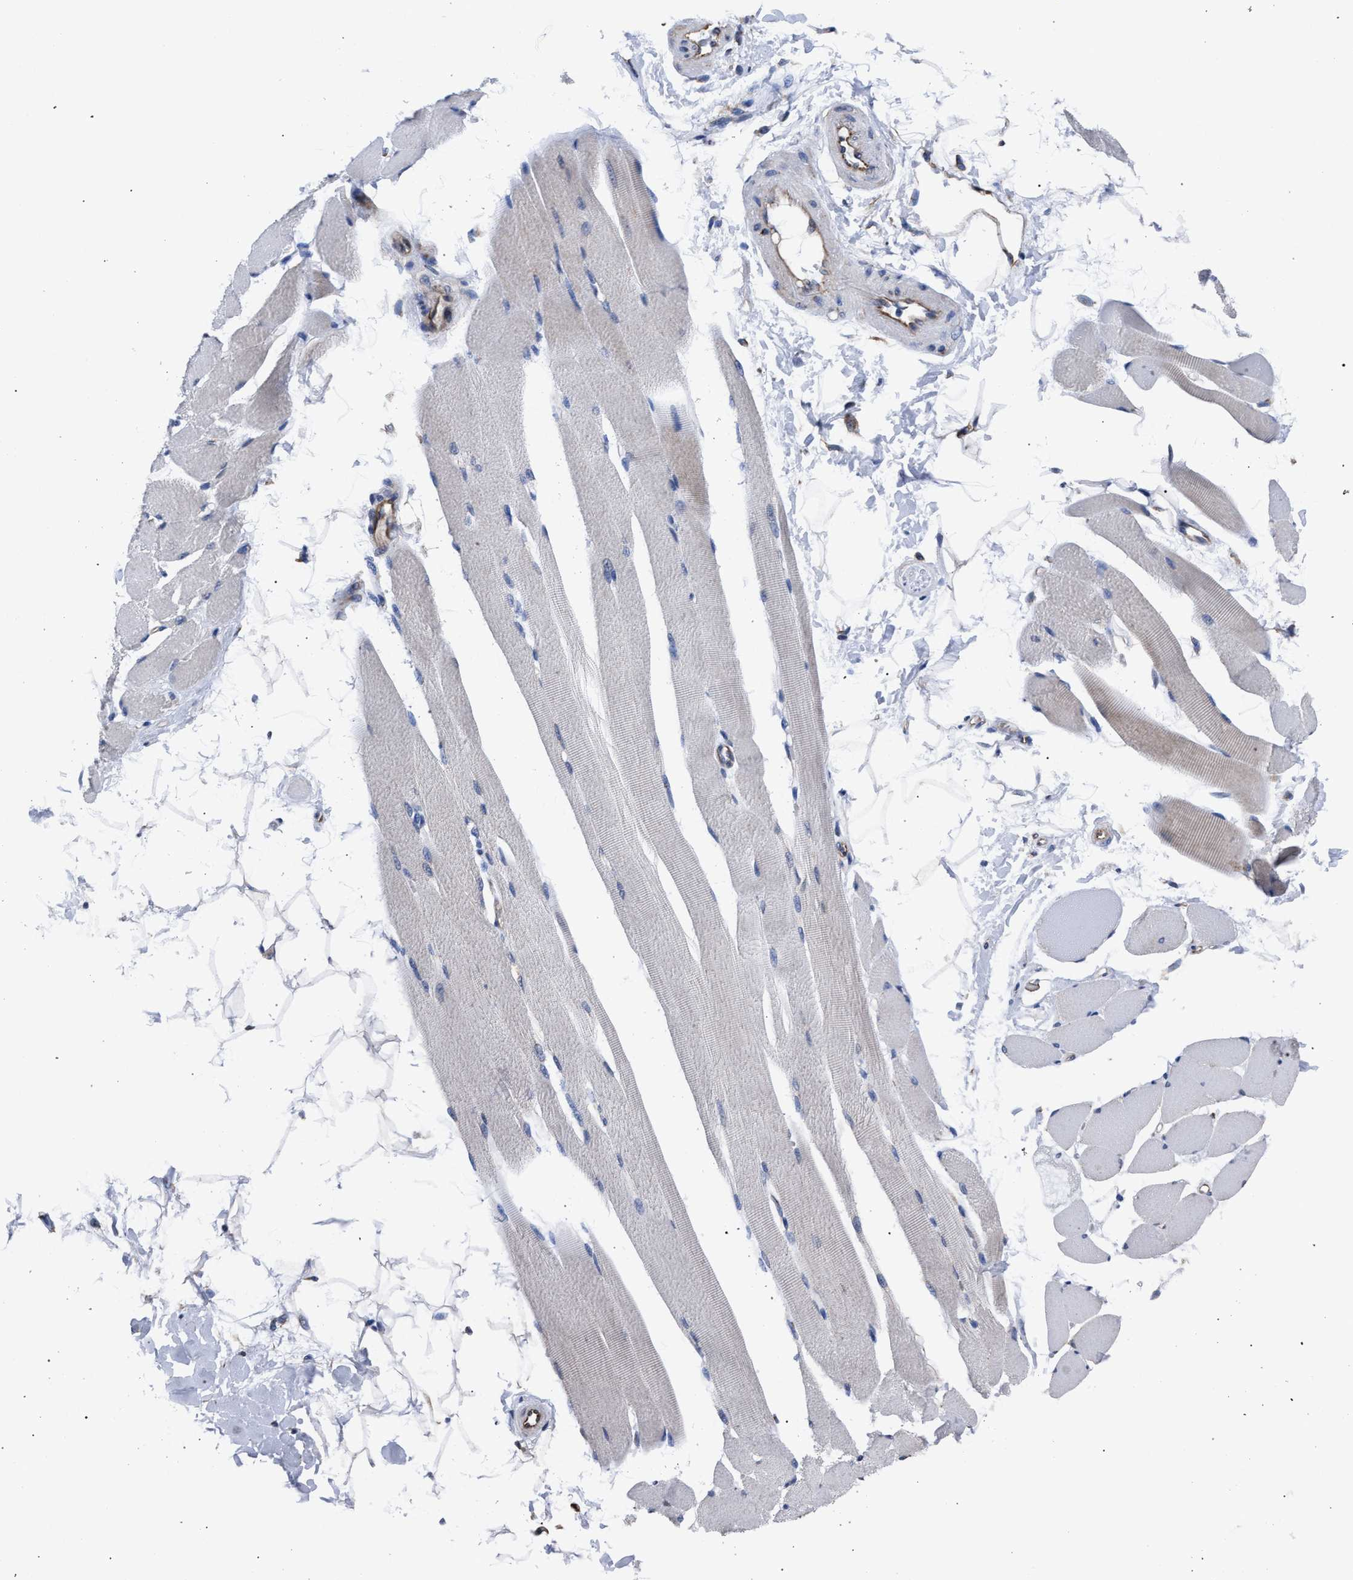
{"staining": {"intensity": "weak", "quantity": "<25%", "location": "cytoplasmic/membranous"}, "tissue": "skeletal muscle", "cell_type": "Myocytes", "image_type": "normal", "snomed": [{"axis": "morphology", "description": "Normal tissue, NOS"}, {"axis": "topography", "description": "Skeletal muscle"}, {"axis": "topography", "description": "Peripheral nerve tissue"}], "caption": "High magnification brightfield microscopy of normal skeletal muscle stained with DAB (3,3'-diaminobenzidine) (brown) and counterstained with hematoxylin (blue): myocytes show no significant positivity. Brightfield microscopy of immunohistochemistry (IHC) stained with DAB (brown) and hematoxylin (blue), captured at high magnification.", "gene": "GOLGA2", "patient": {"sex": "female", "age": 84}}